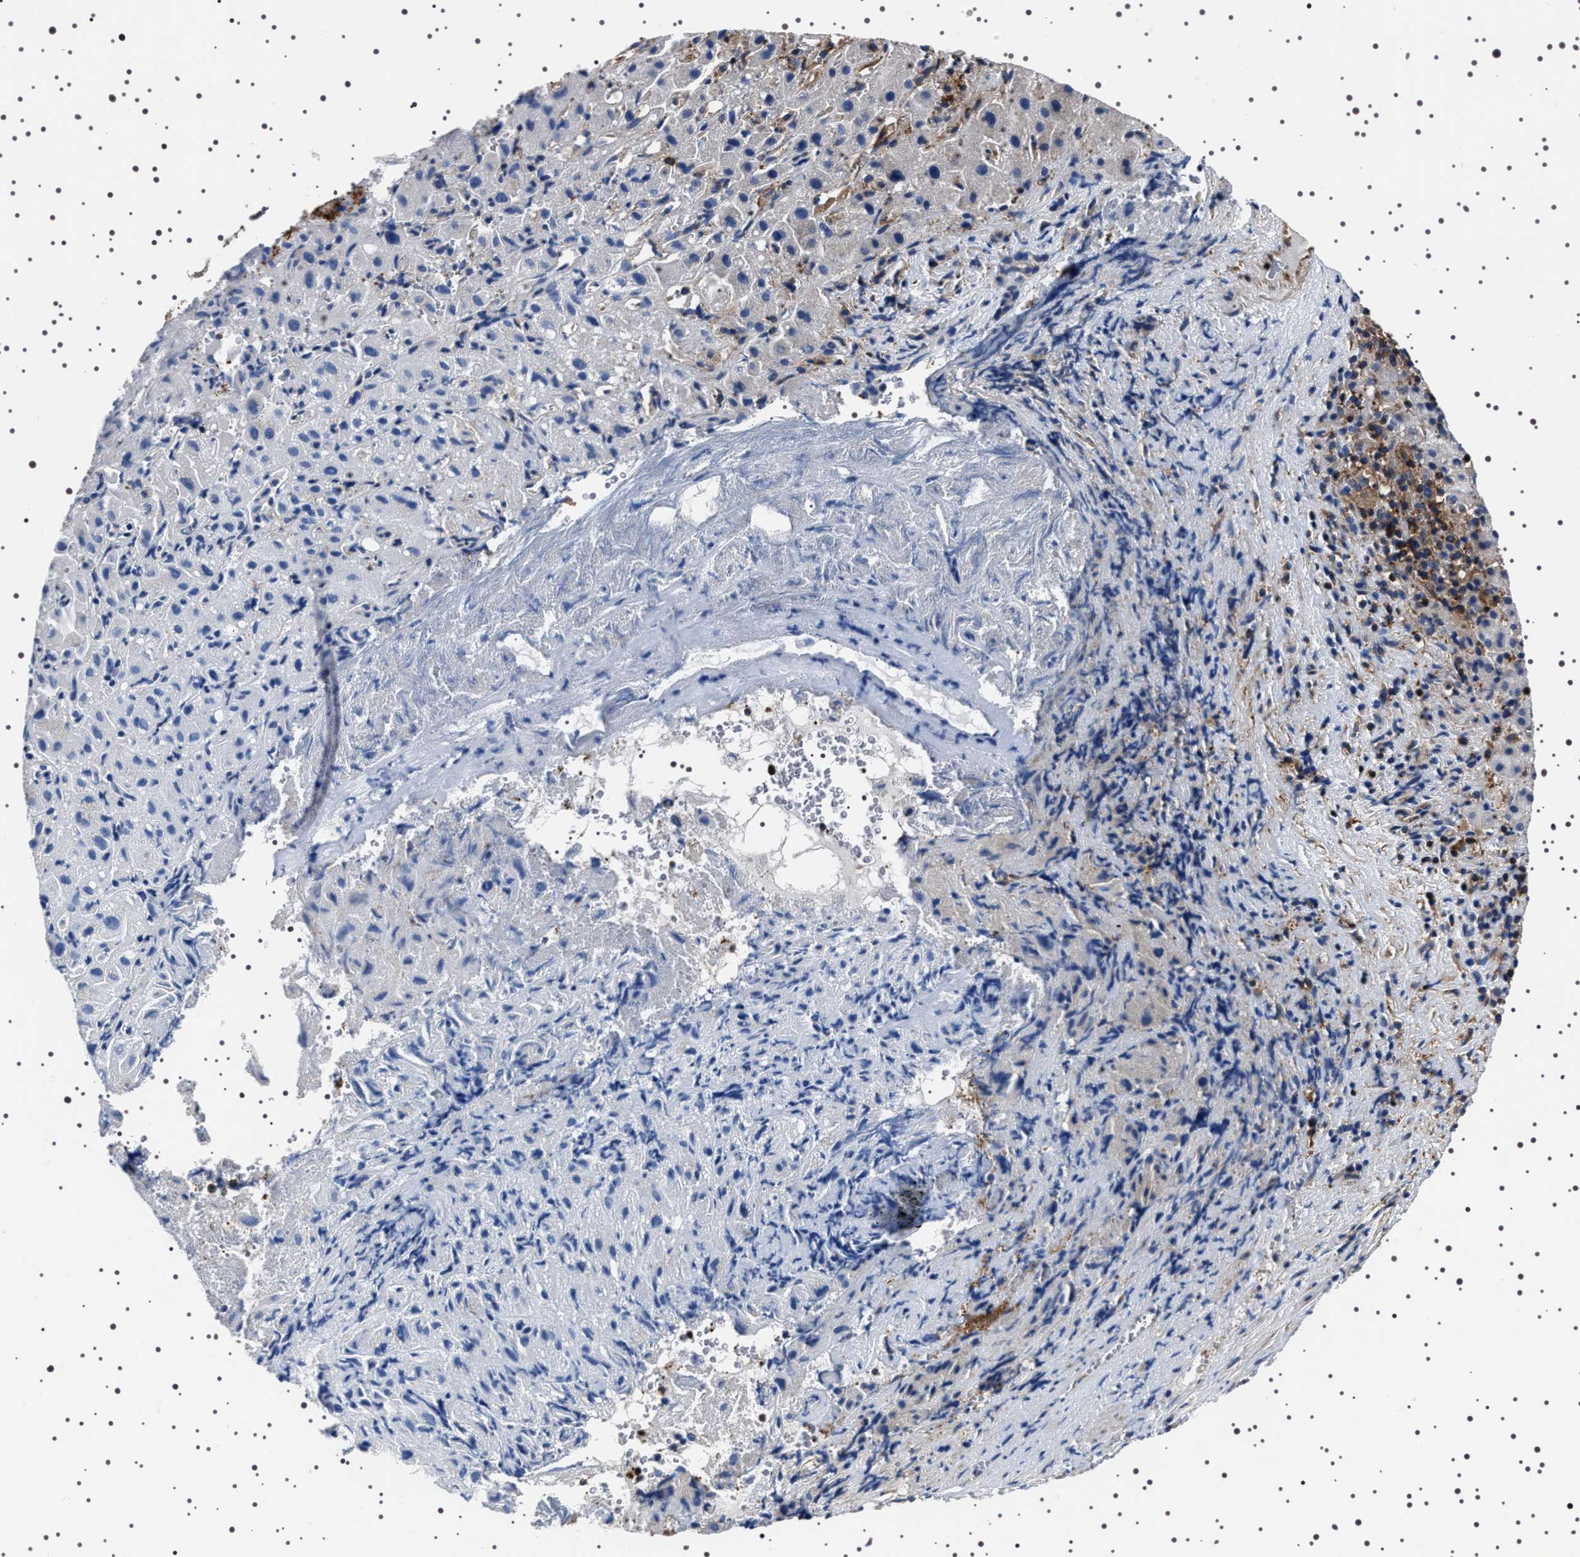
{"staining": {"intensity": "negative", "quantity": "none", "location": "none"}, "tissue": "liver cancer", "cell_type": "Tumor cells", "image_type": "cancer", "snomed": [{"axis": "morphology", "description": "Carcinoma, Hepatocellular, NOS"}, {"axis": "topography", "description": "Liver"}], "caption": "There is no significant staining in tumor cells of liver hepatocellular carcinoma.", "gene": "WDR1", "patient": {"sex": "female", "age": 58}}